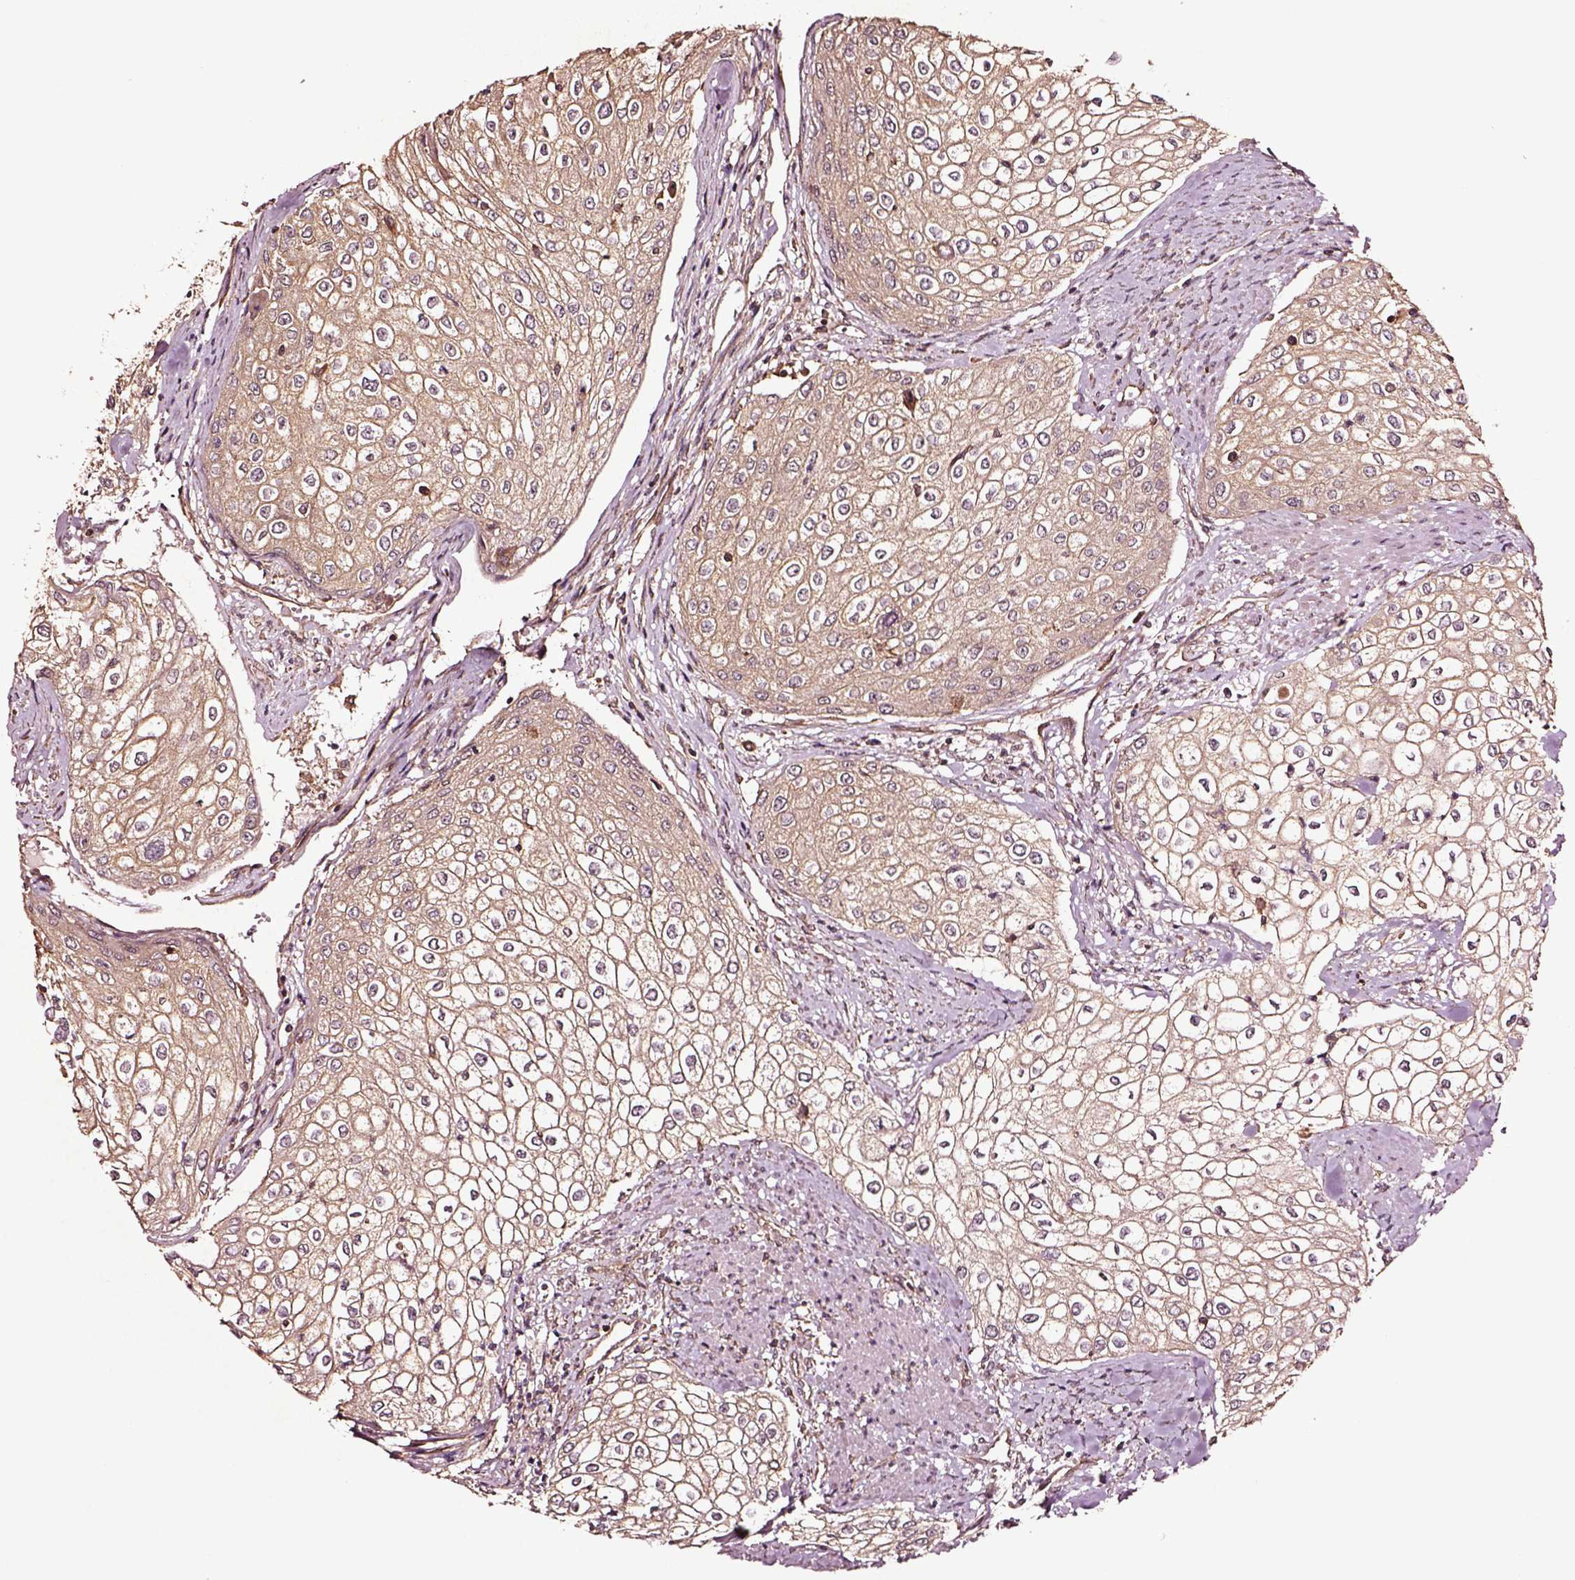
{"staining": {"intensity": "moderate", "quantity": ">75%", "location": "cytoplasmic/membranous"}, "tissue": "urothelial cancer", "cell_type": "Tumor cells", "image_type": "cancer", "snomed": [{"axis": "morphology", "description": "Urothelial carcinoma, High grade"}, {"axis": "topography", "description": "Urinary bladder"}], "caption": "Human high-grade urothelial carcinoma stained with a brown dye exhibits moderate cytoplasmic/membranous positive positivity in approximately >75% of tumor cells.", "gene": "RASSF5", "patient": {"sex": "male", "age": 62}}